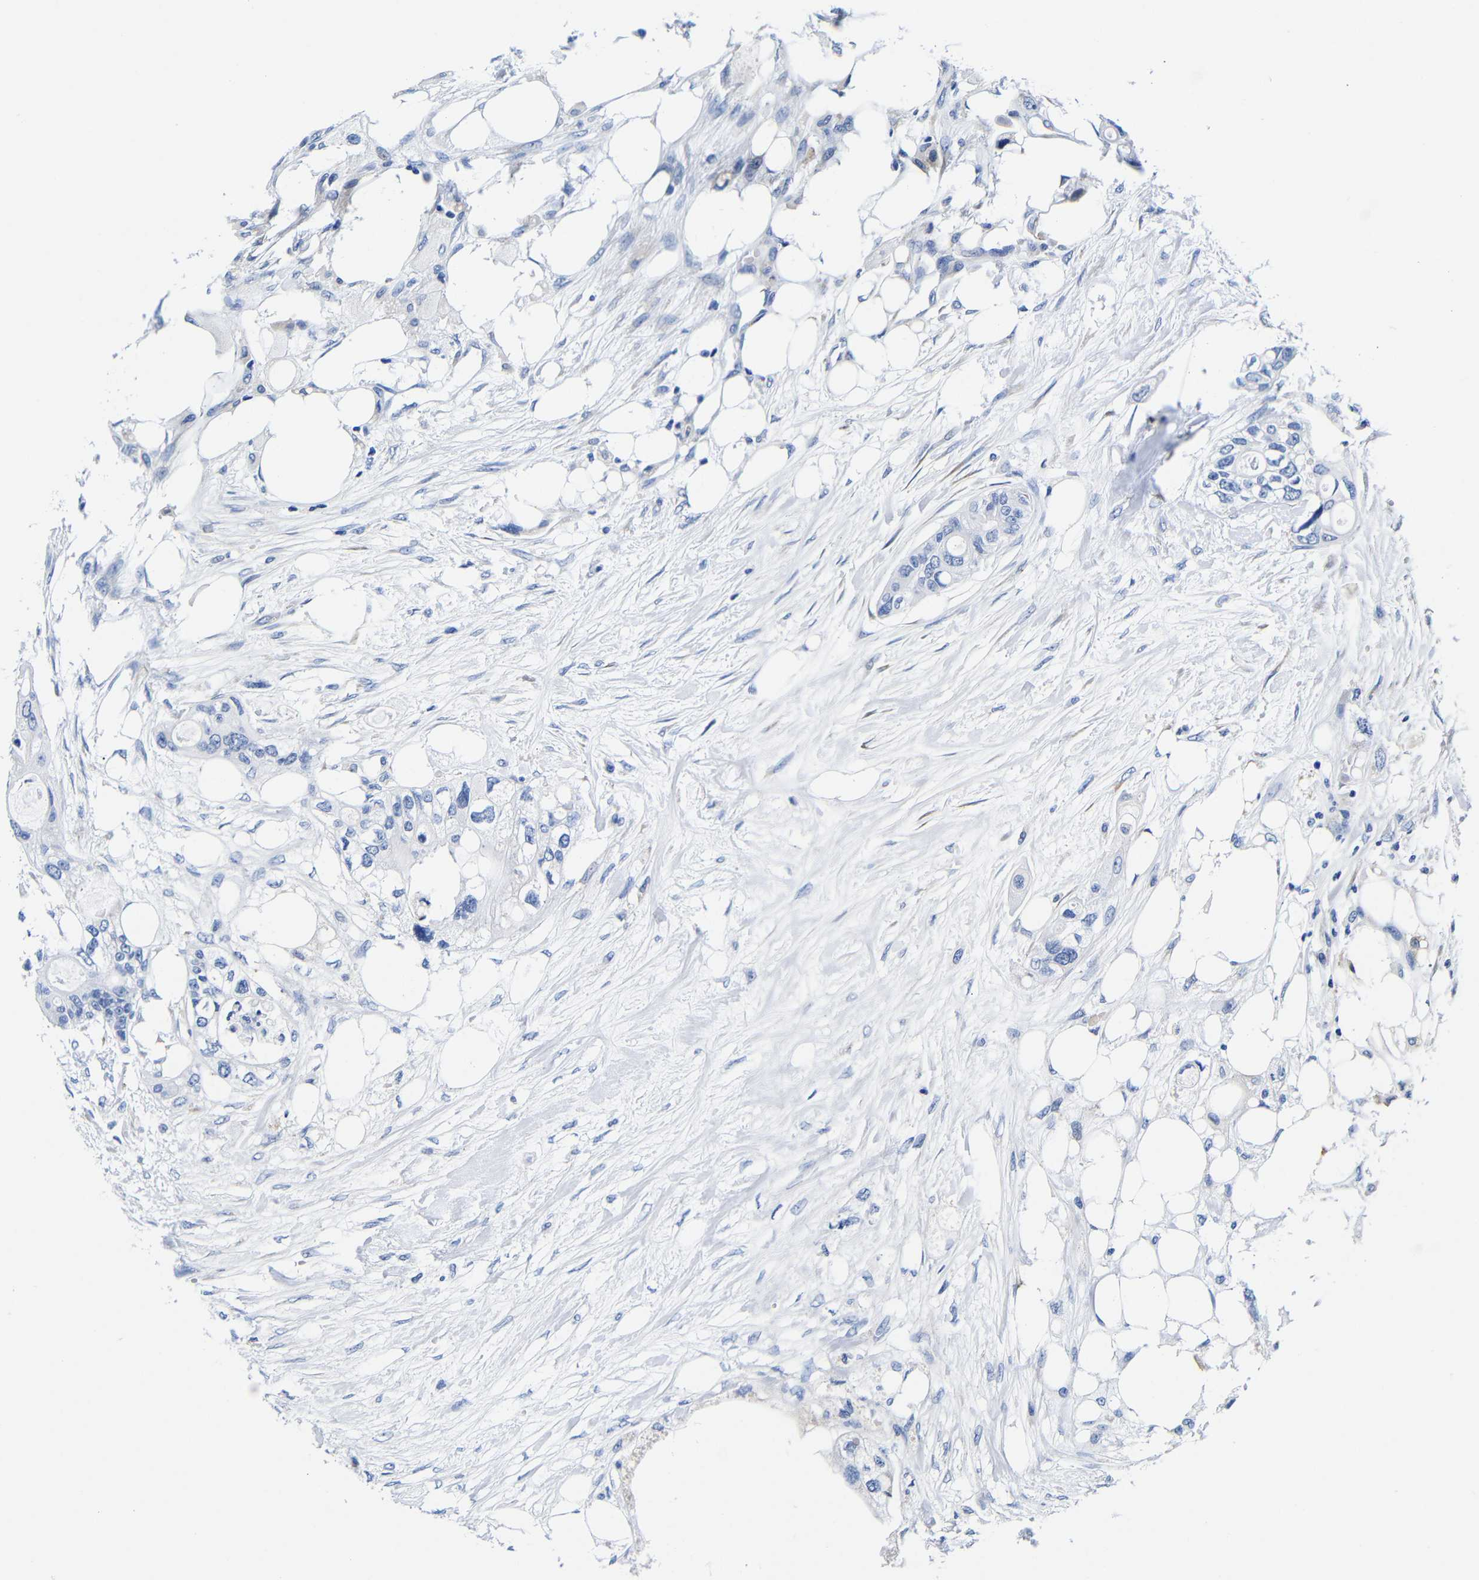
{"staining": {"intensity": "negative", "quantity": "none", "location": "none"}, "tissue": "colorectal cancer", "cell_type": "Tumor cells", "image_type": "cancer", "snomed": [{"axis": "morphology", "description": "Adenocarcinoma, NOS"}, {"axis": "topography", "description": "Colon"}], "caption": "DAB (3,3'-diaminobenzidine) immunohistochemical staining of colorectal cancer displays no significant expression in tumor cells.", "gene": "CLEC4G", "patient": {"sex": "female", "age": 57}}